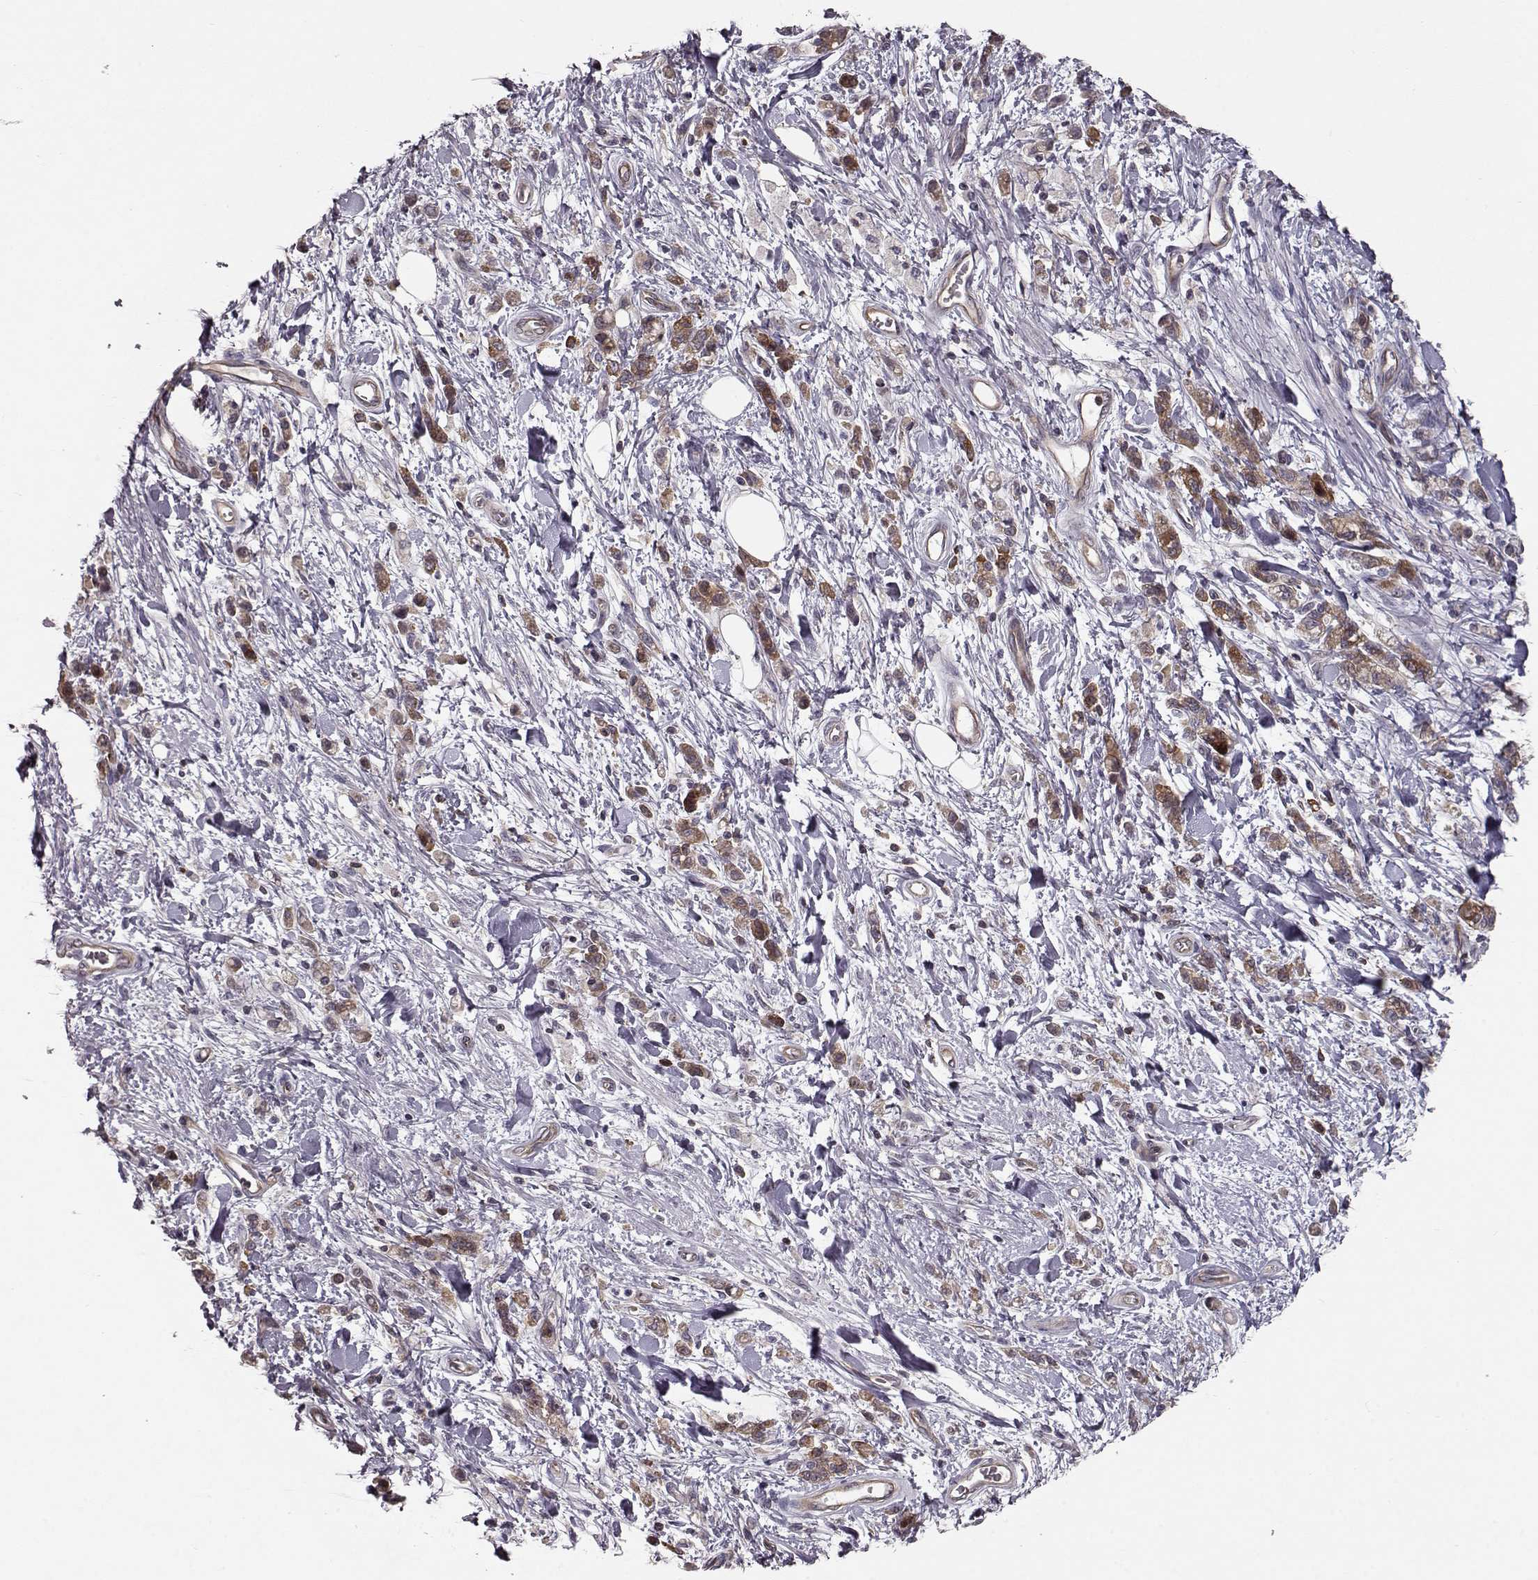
{"staining": {"intensity": "moderate", "quantity": "<25%", "location": "cytoplasmic/membranous"}, "tissue": "stomach cancer", "cell_type": "Tumor cells", "image_type": "cancer", "snomed": [{"axis": "morphology", "description": "Adenocarcinoma, NOS"}, {"axis": "topography", "description": "Stomach"}], "caption": "Moderate cytoplasmic/membranous expression is present in approximately <25% of tumor cells in stomach cancer.", "gene": "RANBP1", "patient": {"sex": "male", "age": 77}}